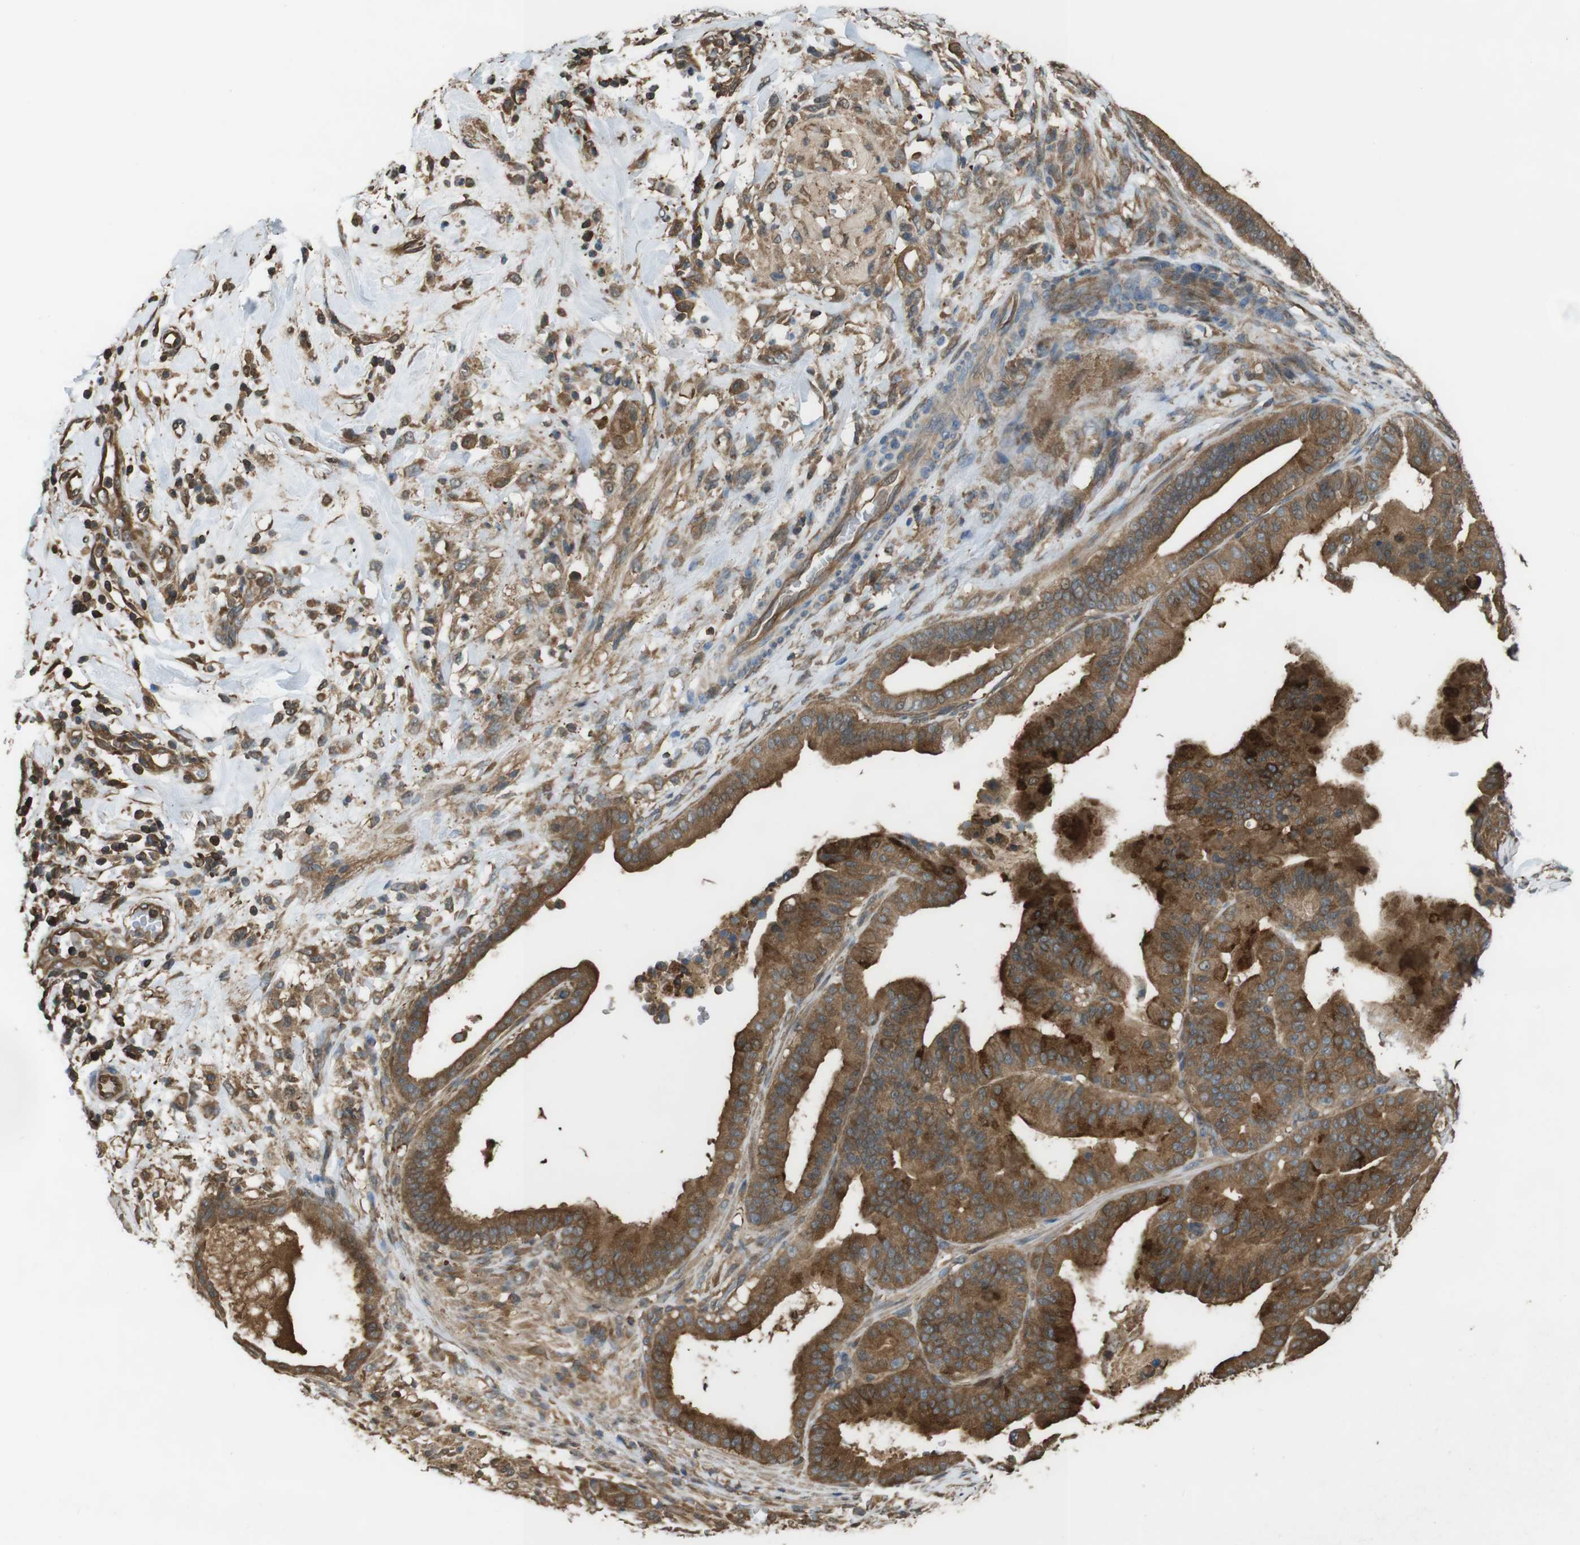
{"staining": {"intensity": "strong", "quantity": ">75%", "location": "cytoplasmic/membranous"}, "tissue": "pancreatic cancer", "cell_type": "Tumor cells", "image_type": "cancer", "snomed": [{"axis": "morphology", "description": "Adenocarcinoma, NOS"}, {"axis": "topography", "description": "Pancreas"}], "caption": "Brown immunohistochemical staining in pancreatic adenocarcinoma displays strong cytoplasmic/membranous positivity in about >75% of tumor cells.", "gene": "ARHGDIA", "patient": {"sex": "male", "age": 63}}